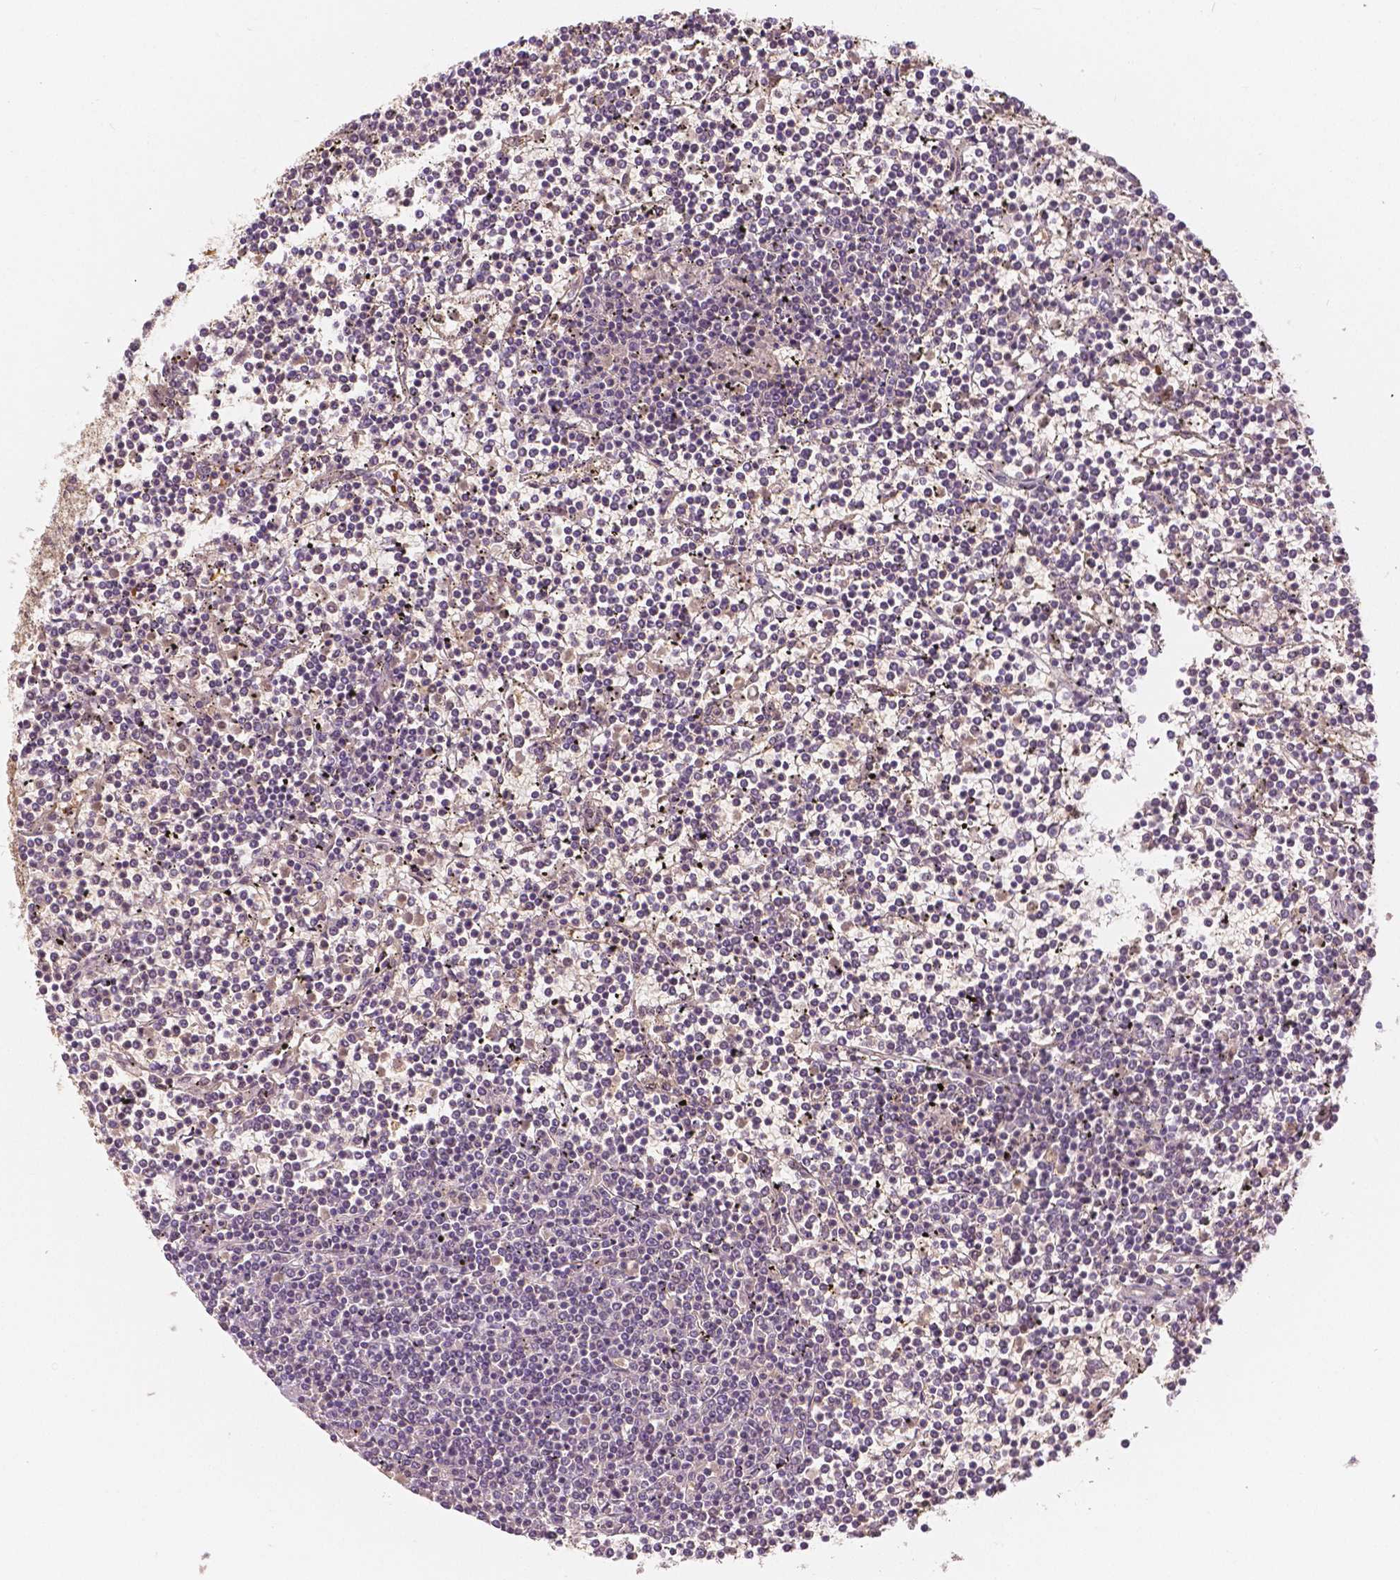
{"staining": {"intensity": "negative", "quantity": "none", "location": "none"}, "tissue": "lymphoma", "cell_type": "Tumor cells", "image_type": "cancer", "snomed": [{"axis": "morphology", "description": "Malignant lymphoma, non-Hodgkin's type, Low grade"}, {"axis": "topography", "description": "Spleen"}], "caption": "Human low-grade malignant lymphoma, non-Hodgkin's type stained for a protein using immunohistochemistry demonstrates no staining in tumor cells.", "gene": "NAPRT", "patient": {"sex": "female", "age": 19}}